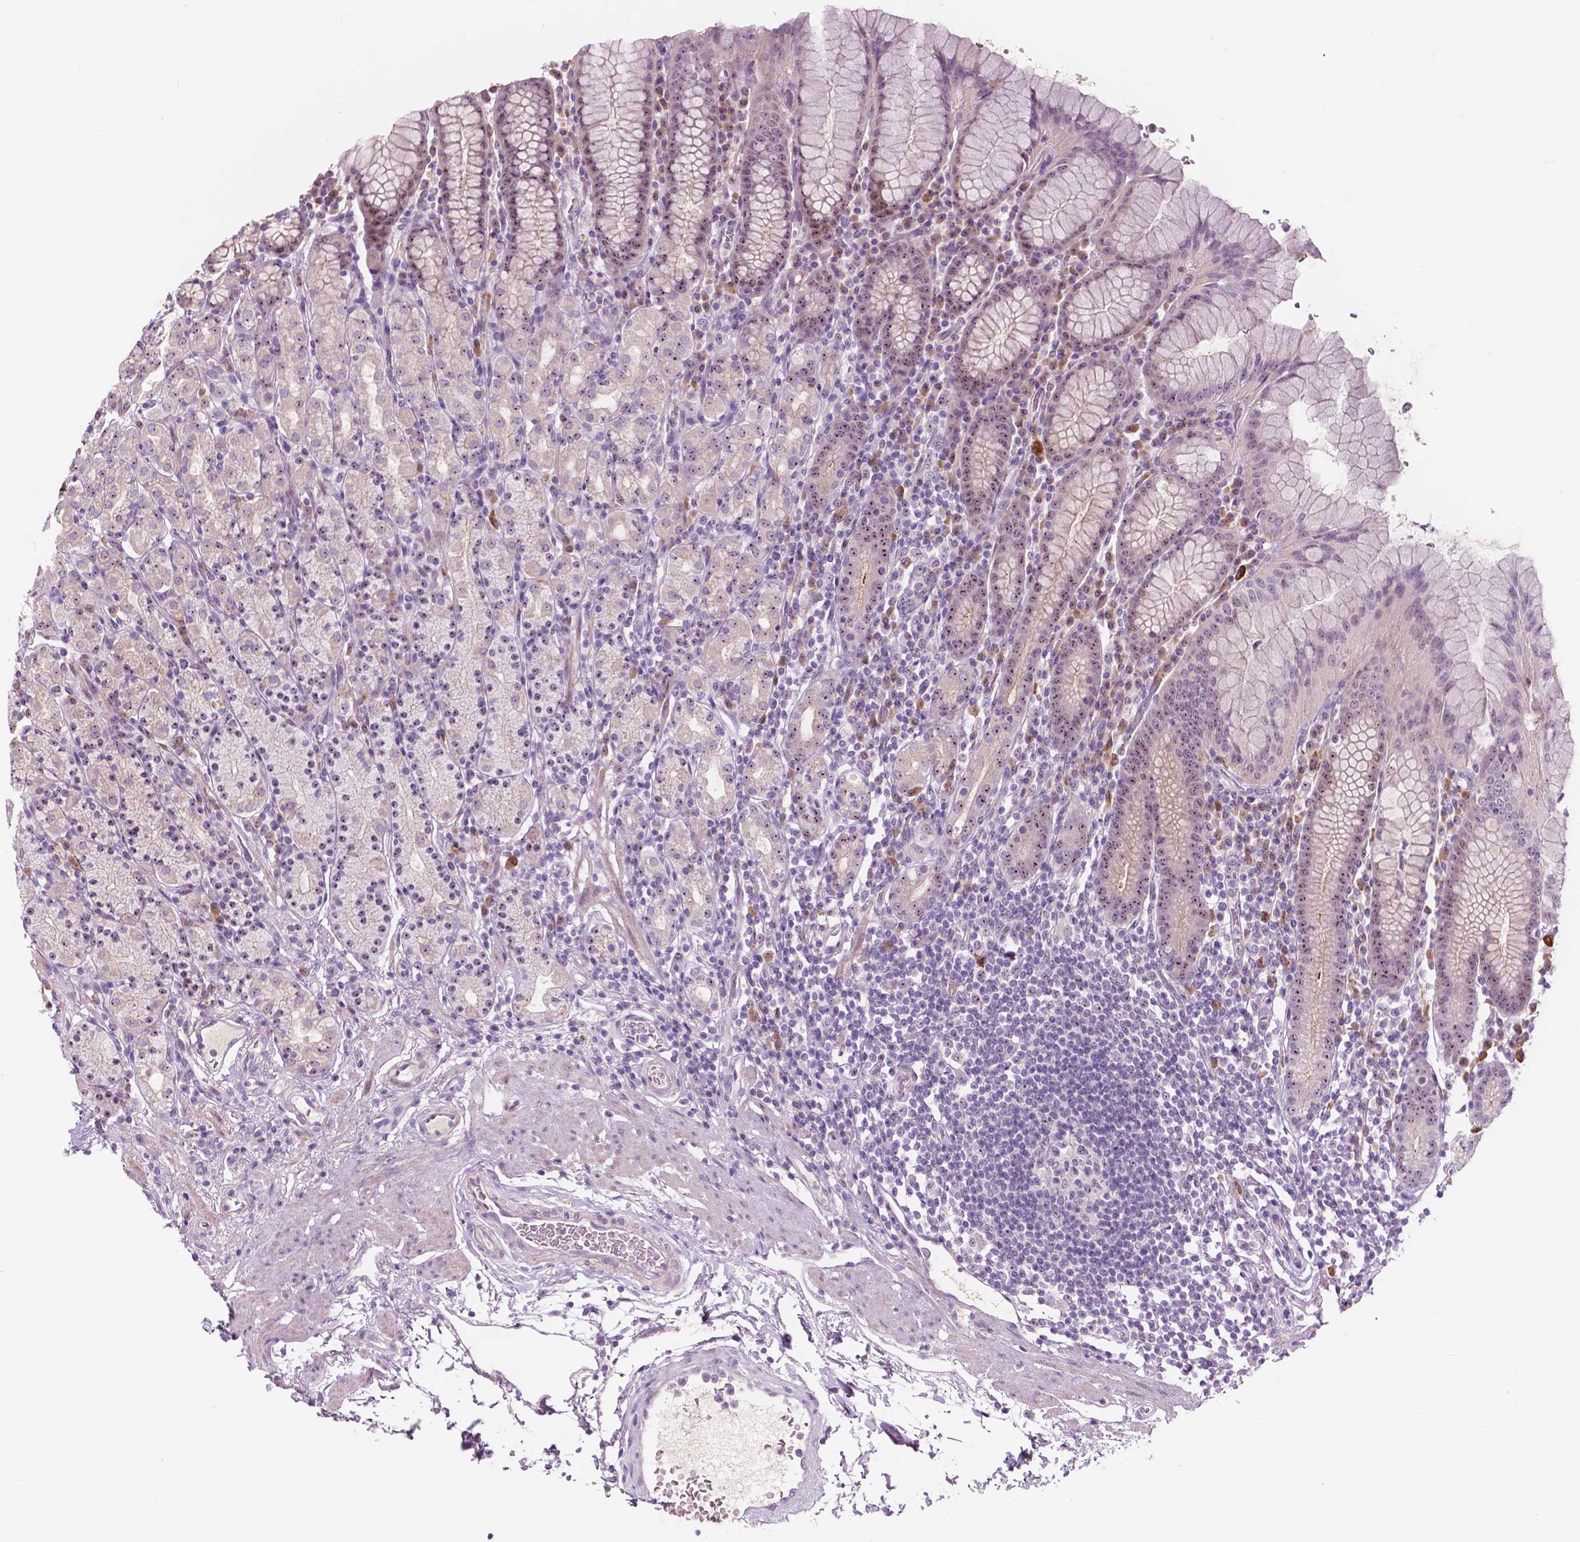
{"staining": {"intensity": "moderate", "quantity": "25%-75%", "location": "nuclear"}, "tissue": "stomach", "cell_type": "Glandular cells", "image_type": "normal", "snomed": [{"axis": "morphology", "description": "Normal tissue, NOS"}, {"axis": "topography", "description": "Stomach, upper"}, {"axis": "topography", "description": "Stomach"}], "caption": "Immunohistochemistry (IHC) photomicrograph of normal stomach: stomach stained using IHC reveals medium levels of moderate protein expression localized specifically in the nuclear of glandular cells, appearing as a nuclear brown color.", "gene": "ZNF853", "patient": {"sex": "male", "age": 62}}